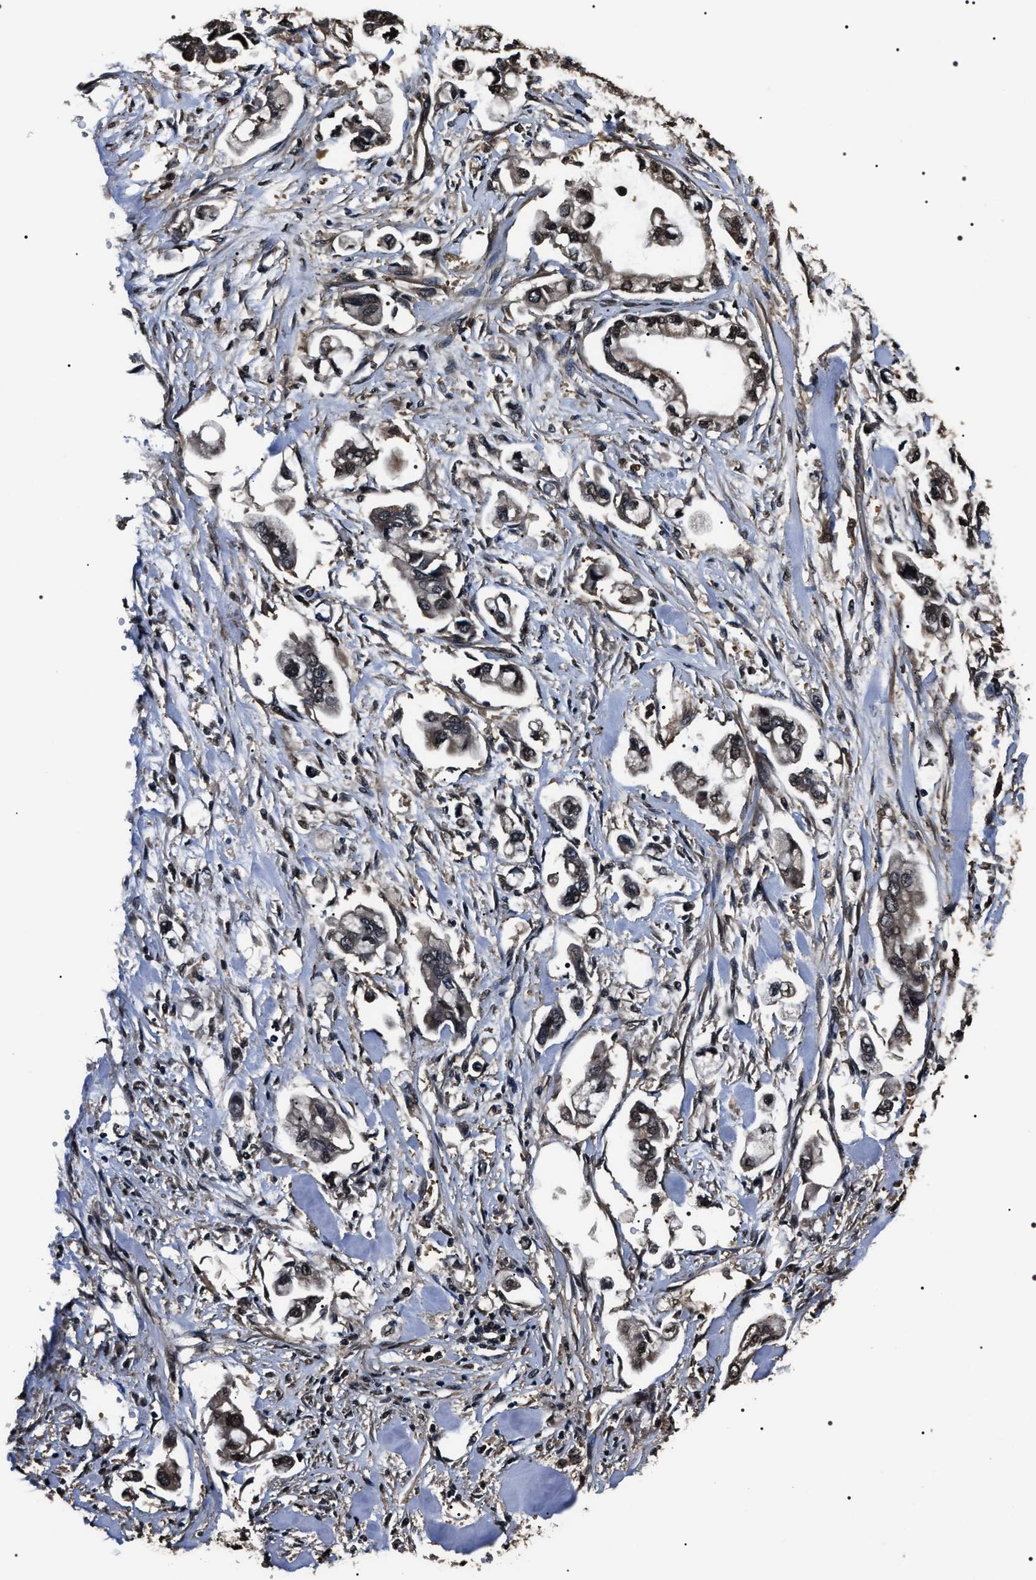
{"staining": {"intensity": "moderate", "quantity": "25%-75%", "location": "nuclear"}, "tissue": "stomach cancer", "cell_type": "Tumor cells", "image_type": "cancer", "snomed": [{"axis": "morphology", "description": "Adenocarcinoma, NOS"}, {"axis": "topography", "description": "Stomach"}], "caption": "High-power microscopy captured an immunohistochemistry micrograph of stomach cancer (adenocarcinoma), revealing moderate nuclear expression in about 25%-75% of tumor cells. The protein of interest is stained brown, and the nuclei are stained in blue (DAB IHC with brightfield microscopy, high magnification).", "gene": "ARHGAP22", "patient": {"sex": "male", "age": 62}}